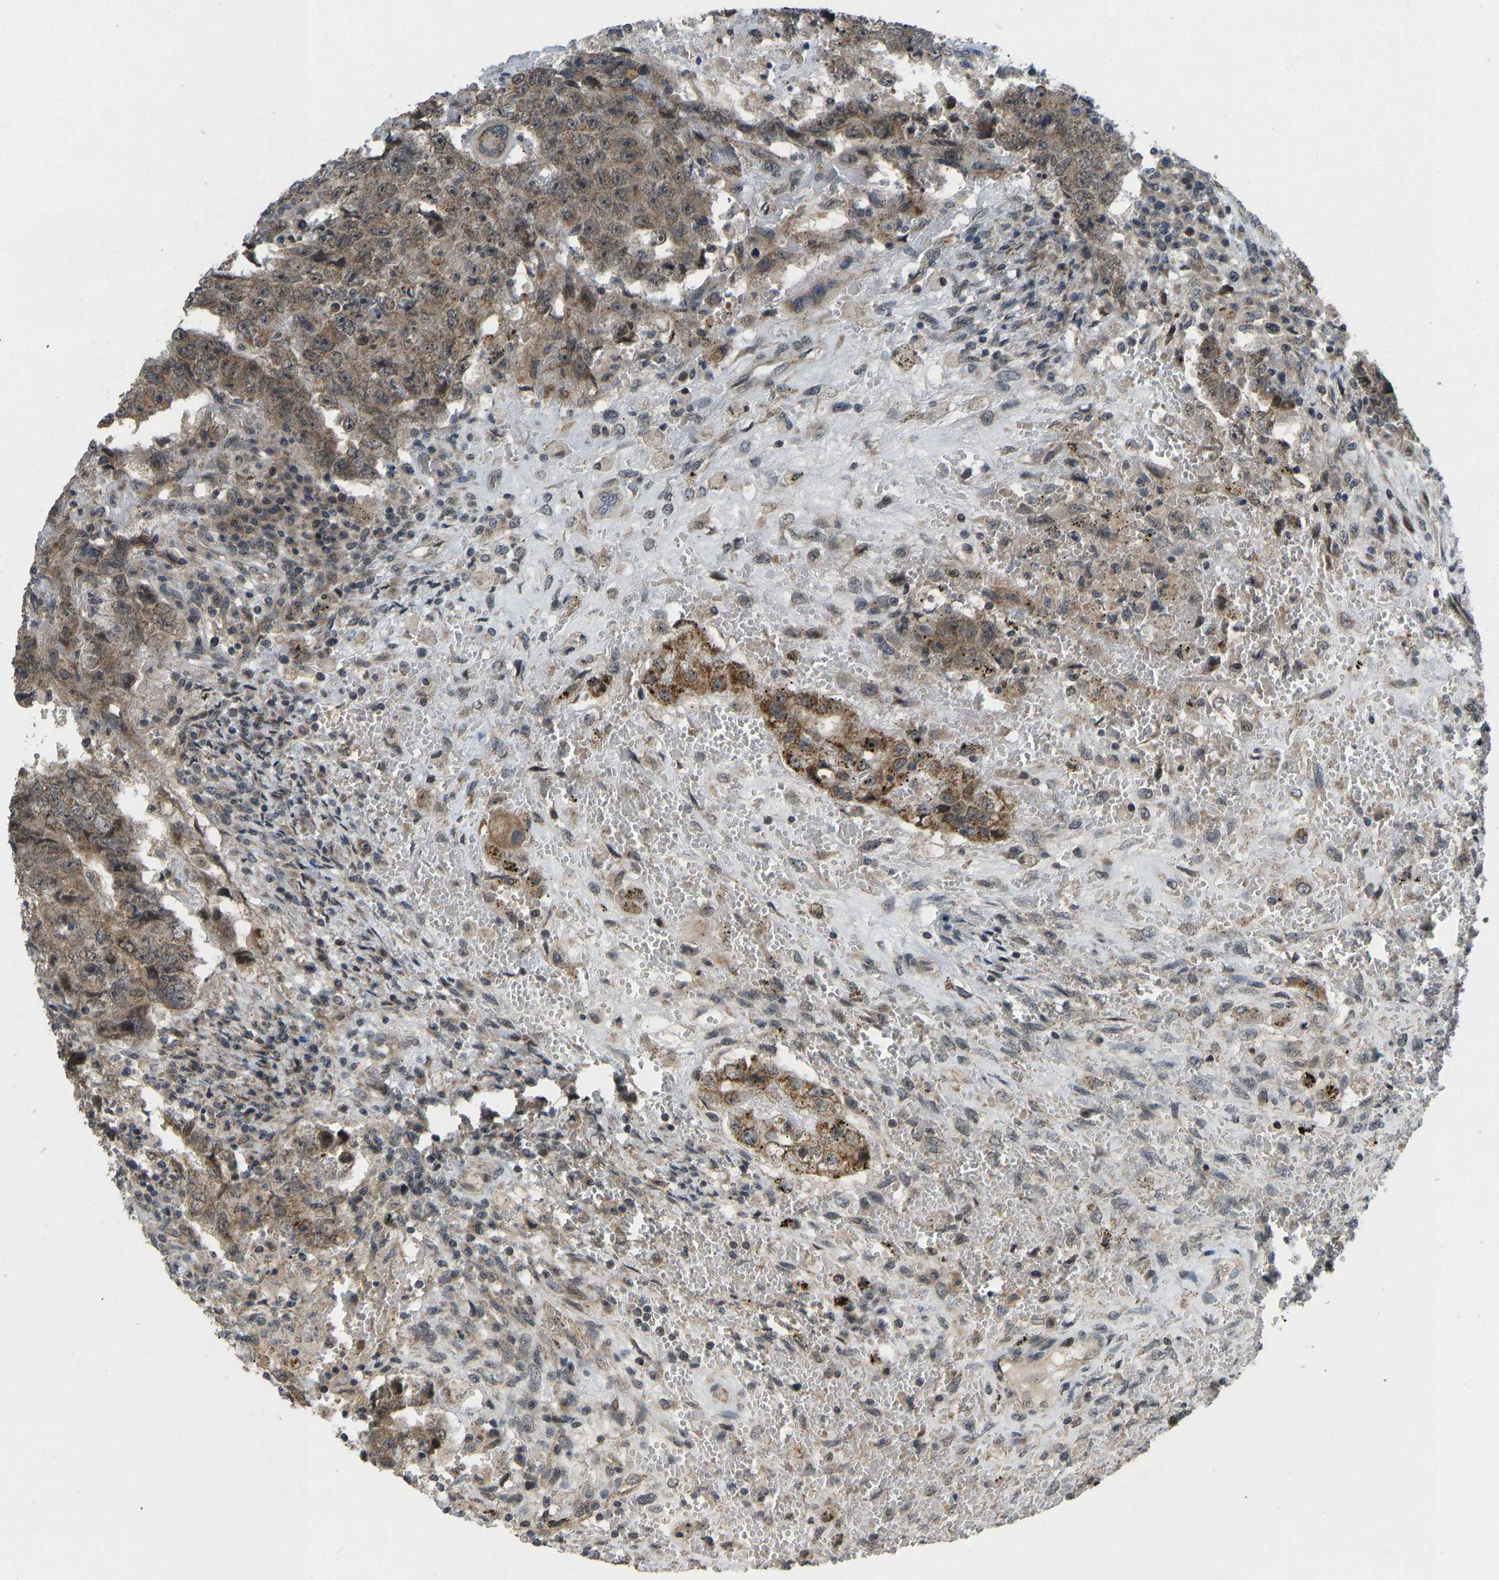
{"staining": {"intensity": "moderate", "quantity": ">75%", "location": "cytoplasmic/membranous"}, "tissue": "testis cancer", "cell_type": "Tumor cells", "image_type": "cancer", "snomed": [{"axis": "morphology", "description": "Carcinoma, Embryonal, NOS"}, {"axis": "topography", "description": "Testis"}], "caption": "This is a photomicrograph of immunohistochemistry (IHC) staining of testis cancer (embryonal carcinoma), which shows moderate staining in the cytoplasmic/membranous of tumor cells.", "gene": "ACADS", "patient": {"sex": "male", "age": 26}}